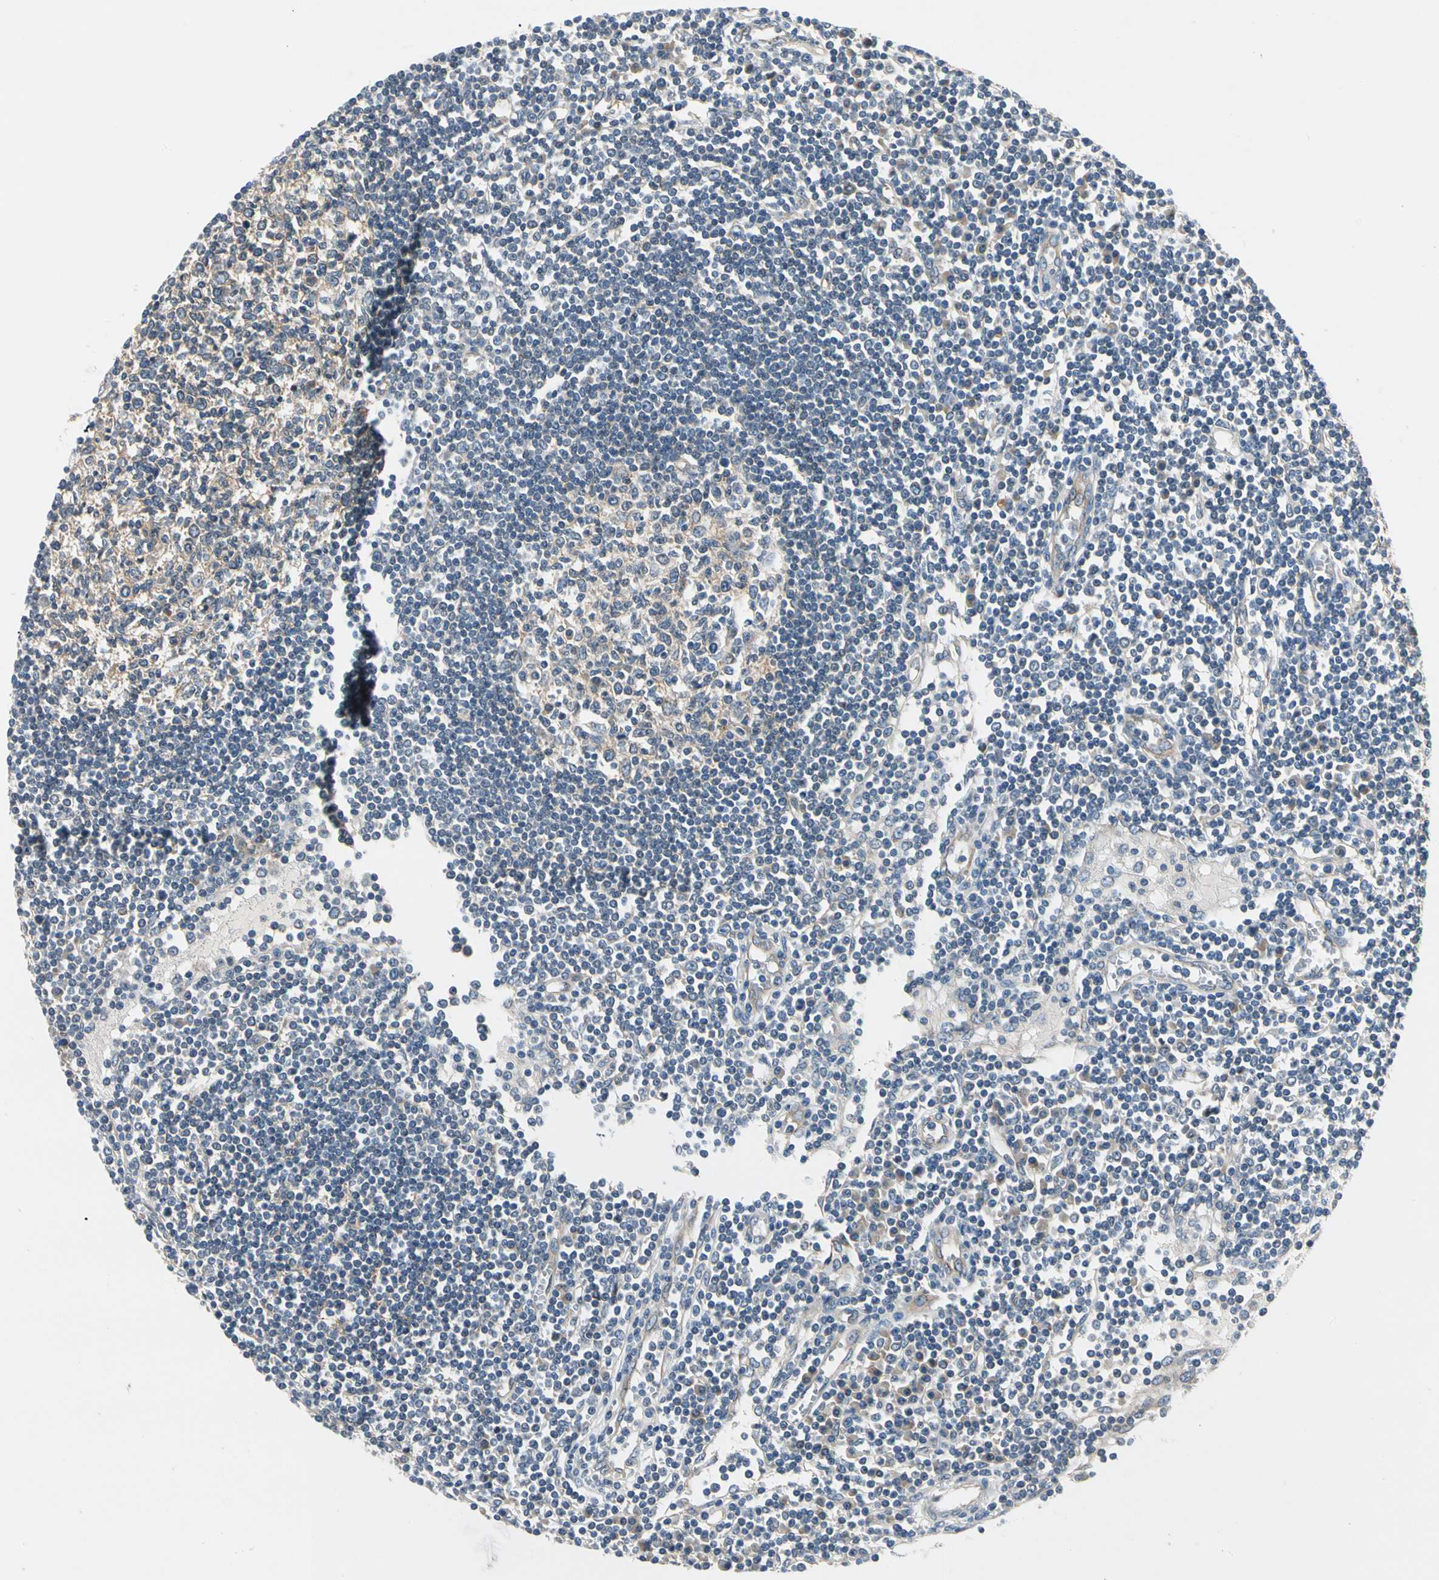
{"staining": {"intensity": "moderate", "quantity": ">75%", "location": "cytoplasmic/membranous"}, "tissue": "lymph node", "cell_type": "Germinal center cells", "image_type": "normal", "snomed": [{"axis": "morphology", "description": "Normal tissue, NOS"}, {"axis": "topography", "description": "Lymph node"}], "caption": "A medium amount of moderate cytoplasmic/membranous staining is present in about >75% of germinal center cells in normal lymph node.", "gene": "ROCK2", "patient": {"sex": "female", "age": 62}}